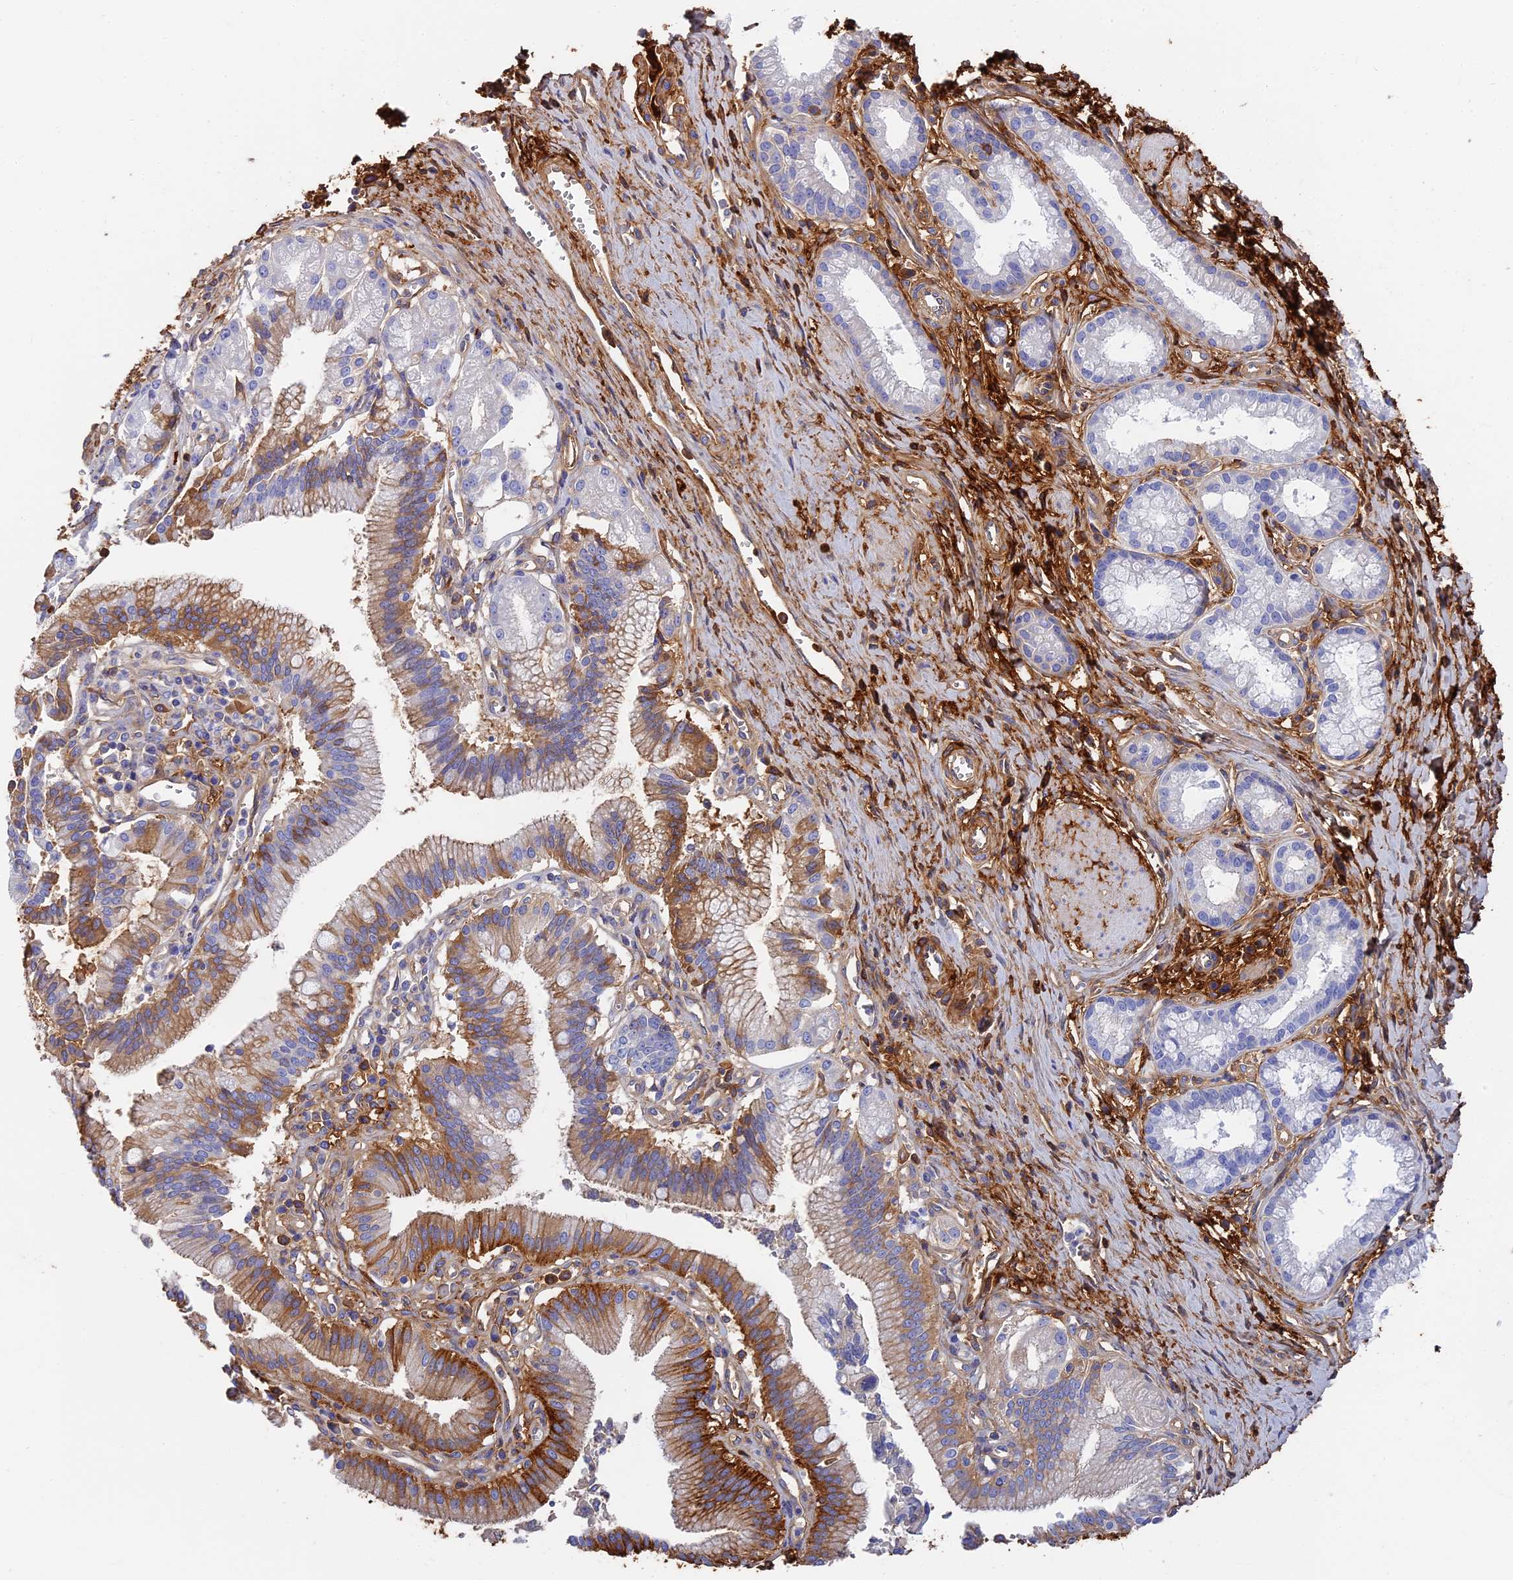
{"staining": {"intensity": "moderate", "quantity": "<25%", "location": "cytoplasmic/membranous"}, "tissue": "pancreatic cancer", "cell_type": "Tumor cells", "image_type": "cancer", "snomed": [{"axis": "morphology", "description": "Adenocarcinoma, NOS"}, {"axis": "topography", "description": "Pancreas"}], "caption": "Protein analysis of pancreatic cancer (adenocarcinoma) tissue reveals moderate cytoplasmic/membranous staining in about <25% of tumor cells. (Brightfield microscopy of DAB IHC at high magnification).", "gene": "ITIH1", "patient": {"sex": "male", "age": 78}}